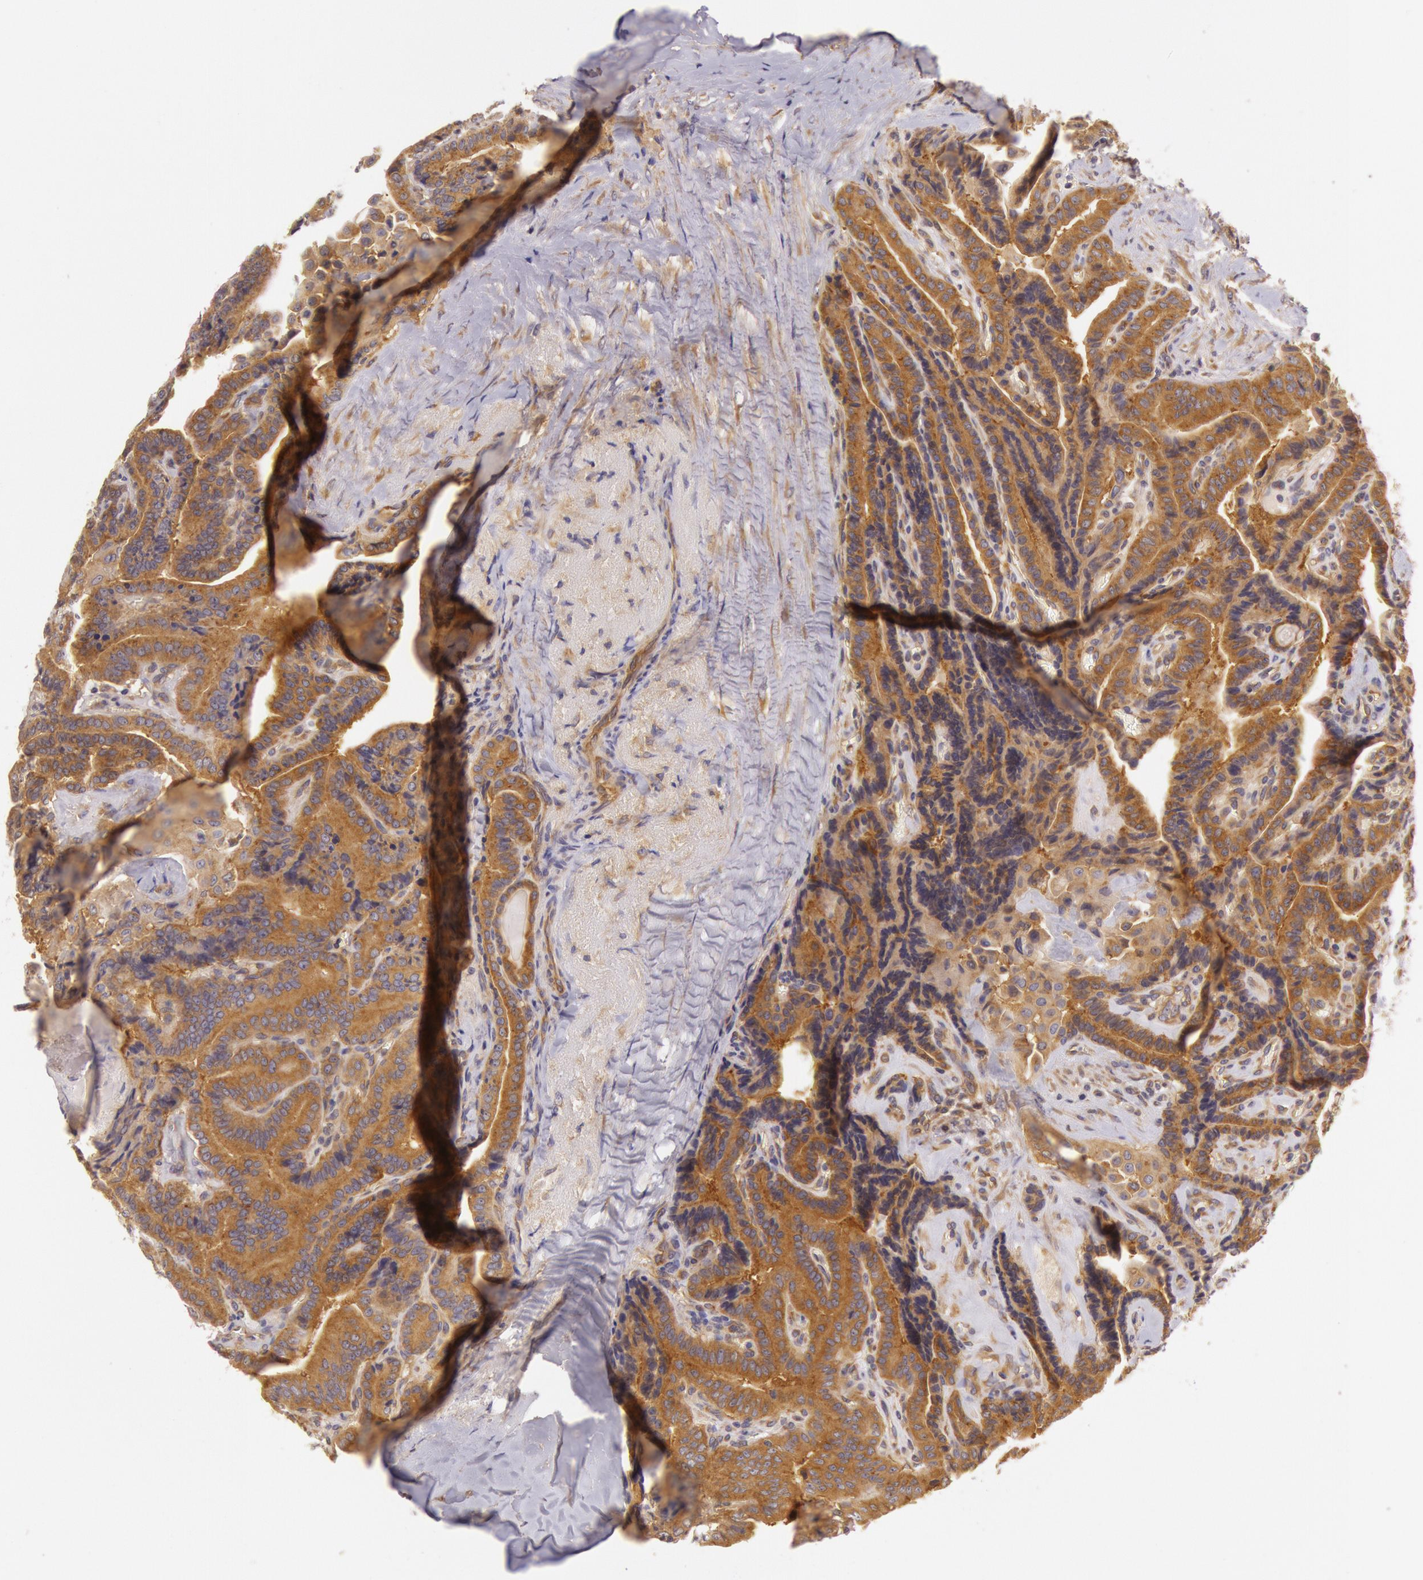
{"staining": {"intensity": "moderate", "quantity": ">75%", "location": "cytoplasmic/membranous"}, "tissue": "thyroid cancer", "cell_type": "Tumor cells", "image_type": "cancer", "snomed": [{"axis": "morphology", "description": "Papillary adenocarcinoma, NOS"}, {"axis": "topography", "description": "Thyroid gland"}], "caption": "Immunohistochemistry (IHC) (DAB (3,3'-diaminobenzidine)) staining of human thyroid cancer (papillary adenocarcinoma) exhibits moderate cytoplasmic/membranous protein staining in approximately >75% of tumor cells.", "gene": "CHUK", "patient": {"sex": "male", "age": 87}}